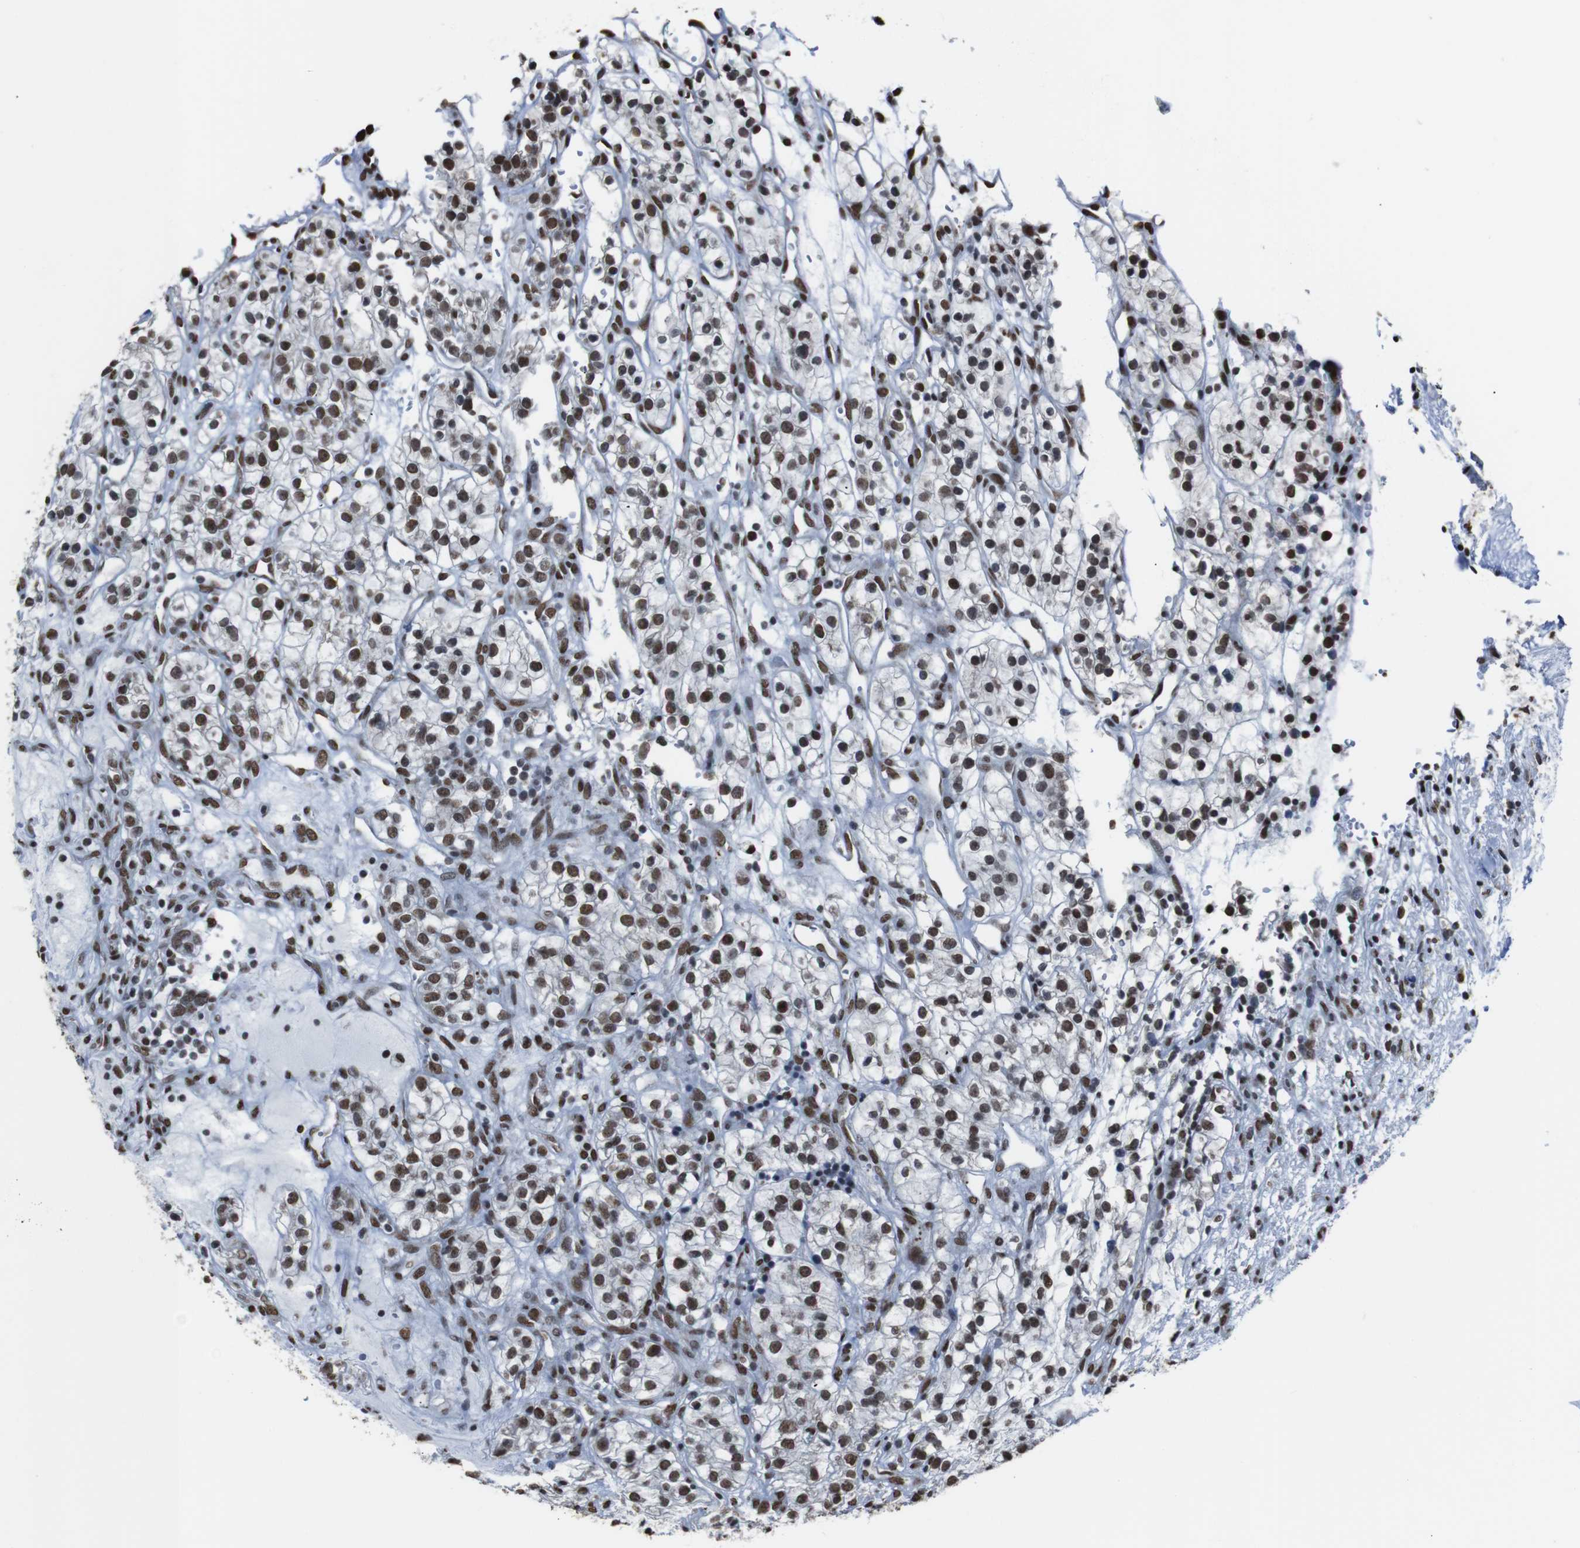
{"staining": {"intensity": "strong", "quantity": ">75%", "location": "nuclear"}, "tissue": "renal cancer", "cell_type": "Tumor cells", "image_type": "cancer", "snomed": [{"axis": "morphology", "description": "Adenocarcinoma, NOS"}, {"axis": "topography", "description": "Kidney"}], "caption": "A micrograph showing strong nuclear staining in approximately >75% of tumor cells in adenocarcinoma (renal), as visualized by brown immunohistochemical staining.", "gene": "ROMO1", "patient": {"sex": "female", "age": 57}}